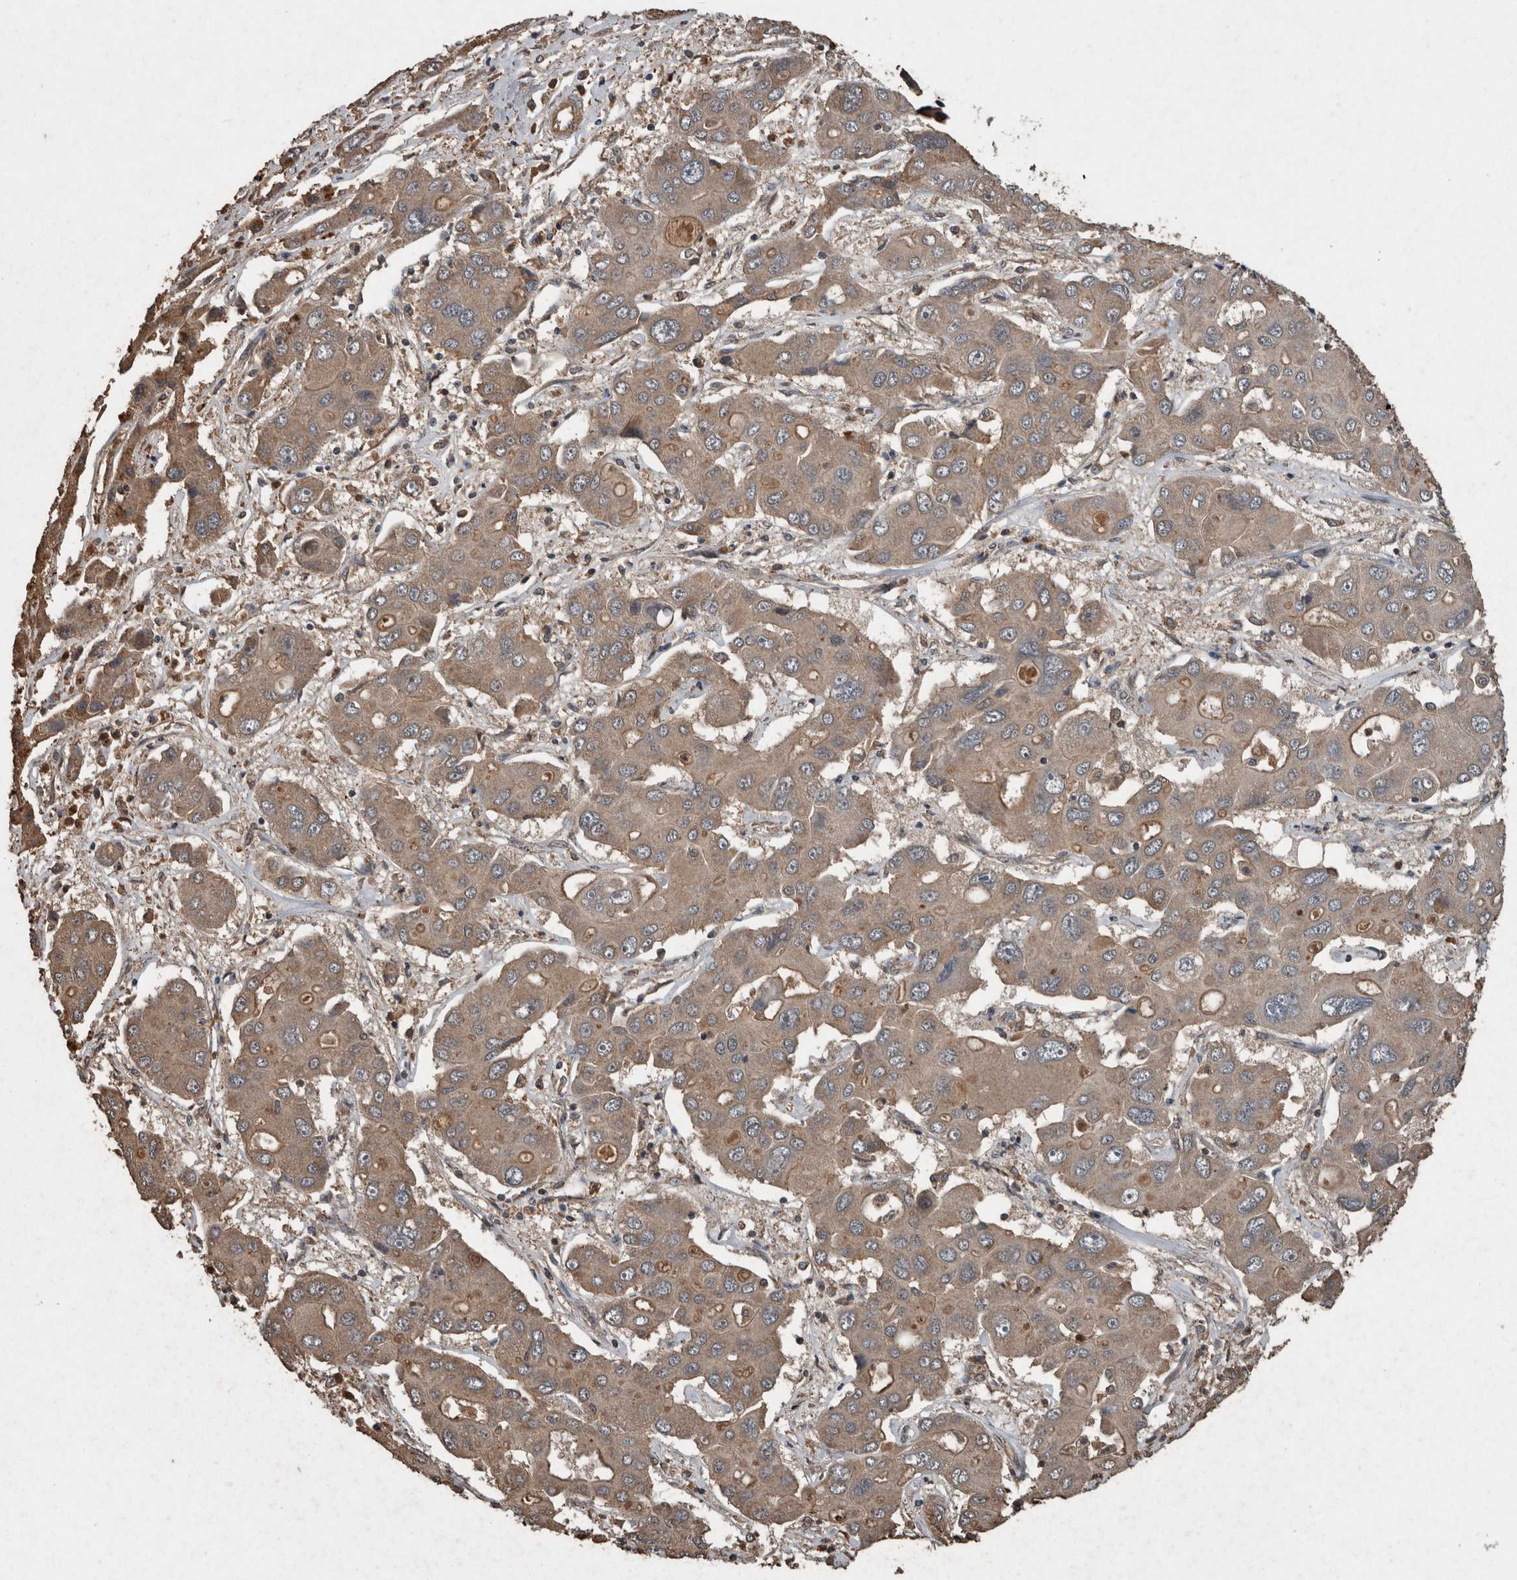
{"staining": {"intensity": "moderate", "quantity": ">75%", "location": "cytoplasmic/membranous"}, "tissue": "liver cancer", "cell_type": "Tumor cells", "image_type": "cancer", "snomed": [{"axis": "morphology", "description": "Cholangiocarcinoma"}, {"axis": "topography", "description": "Liver"}], "caption": "A micrograph of human cholangiocarcinoma (liver) stained for a protein displays moderate cytoplasmic/membranous brown staining in tumor cells. The staining was performed using DAB to visualize the protein expression in brown, while the nuclei were stained in blue with hematoxylin (Magnification: 20x).", "gene": "FGFRL1", "patient": {"sex": "male", "age": 67}}